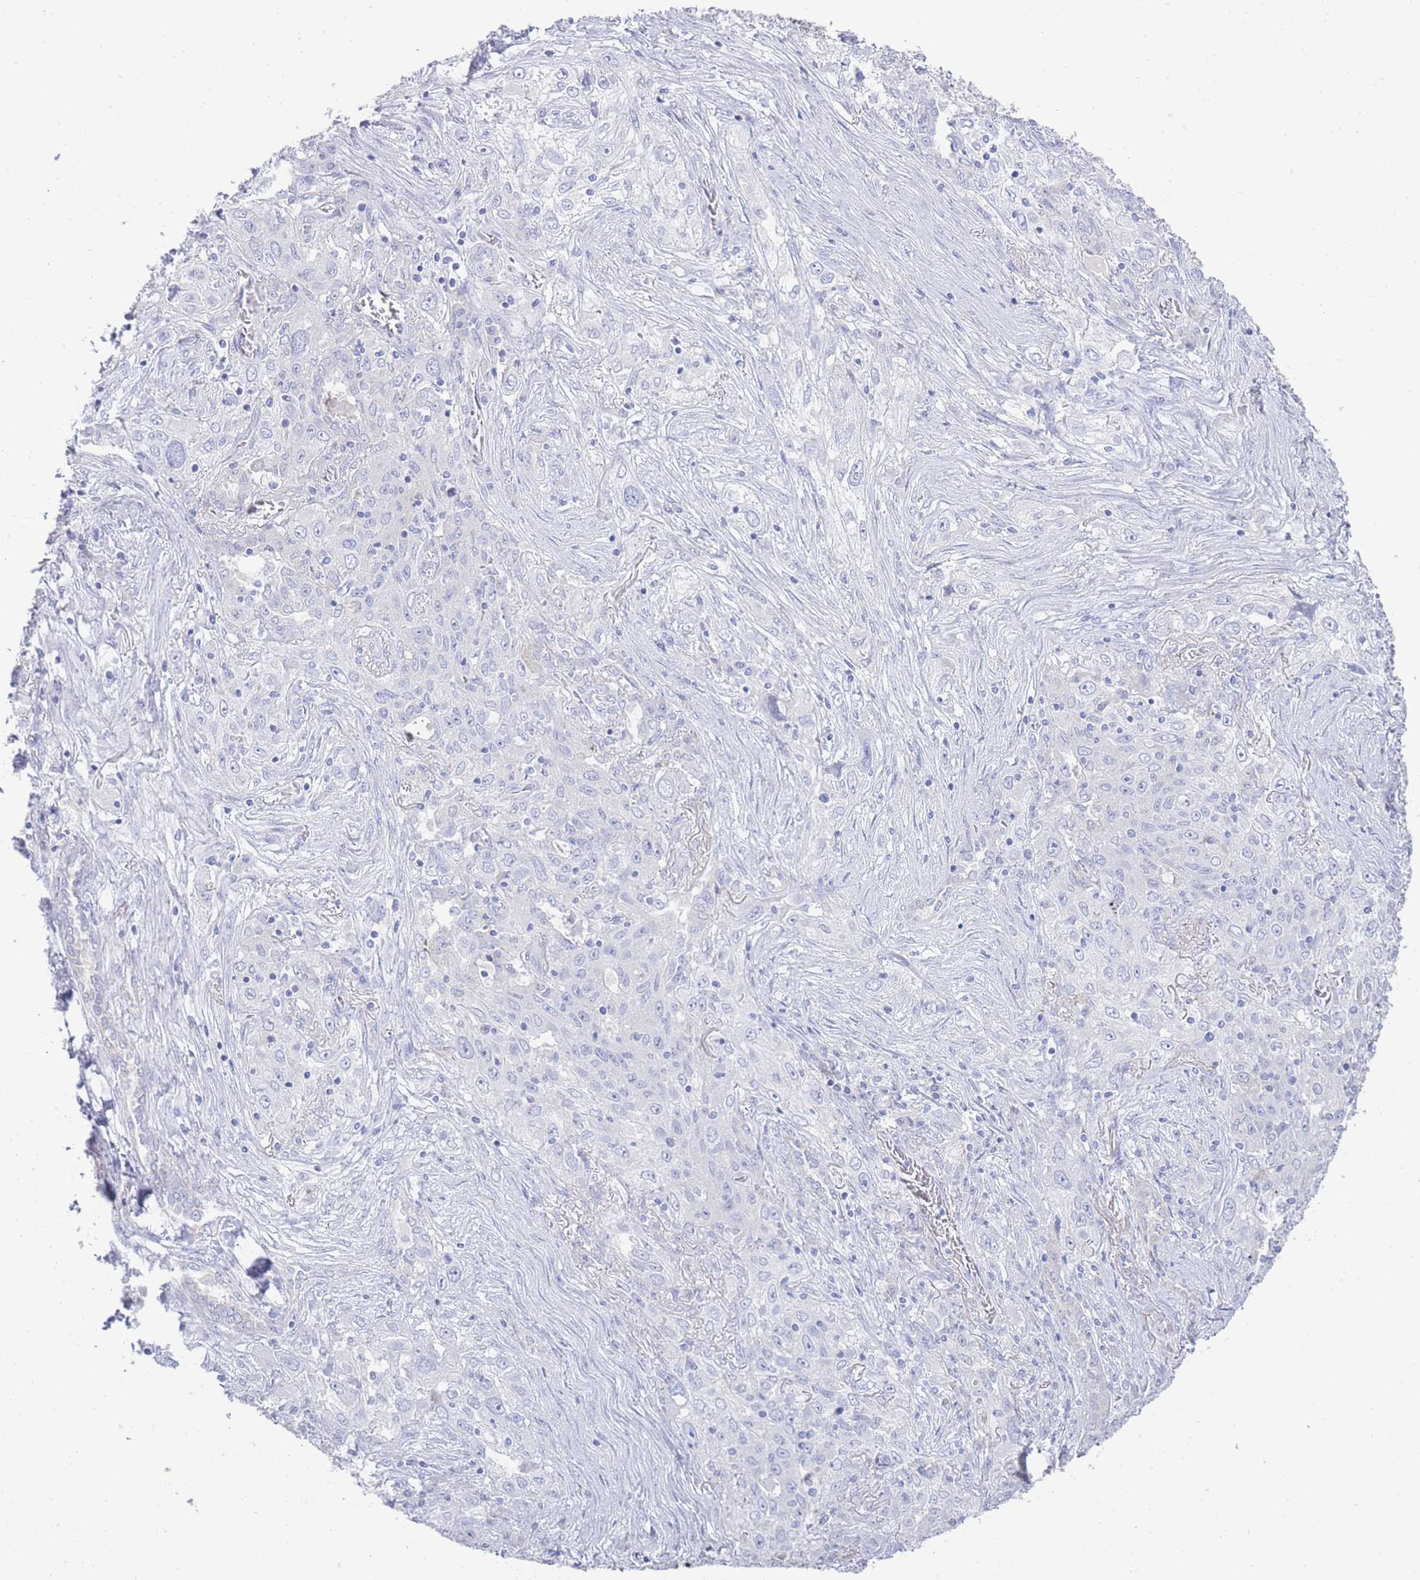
{"staining": {"intensity": "negative", "quantity": "none", "location": "none"}, "tissue": "lung cancer", "cell_type": "Tumor cells", "image_type": "cancer", "snomed": [{"axis": "morphology", "description": "Squamous cell carcinoma, NOS"}, {"axis": "topography", "description": "Lung"}], "caption": "Lung squamous cell carcinoma was stained to show a protein in brown. There is no significant positivity in tumor cells.", "gene": "LRRC37A", "patient": {"sex": "female", "age": 69}}